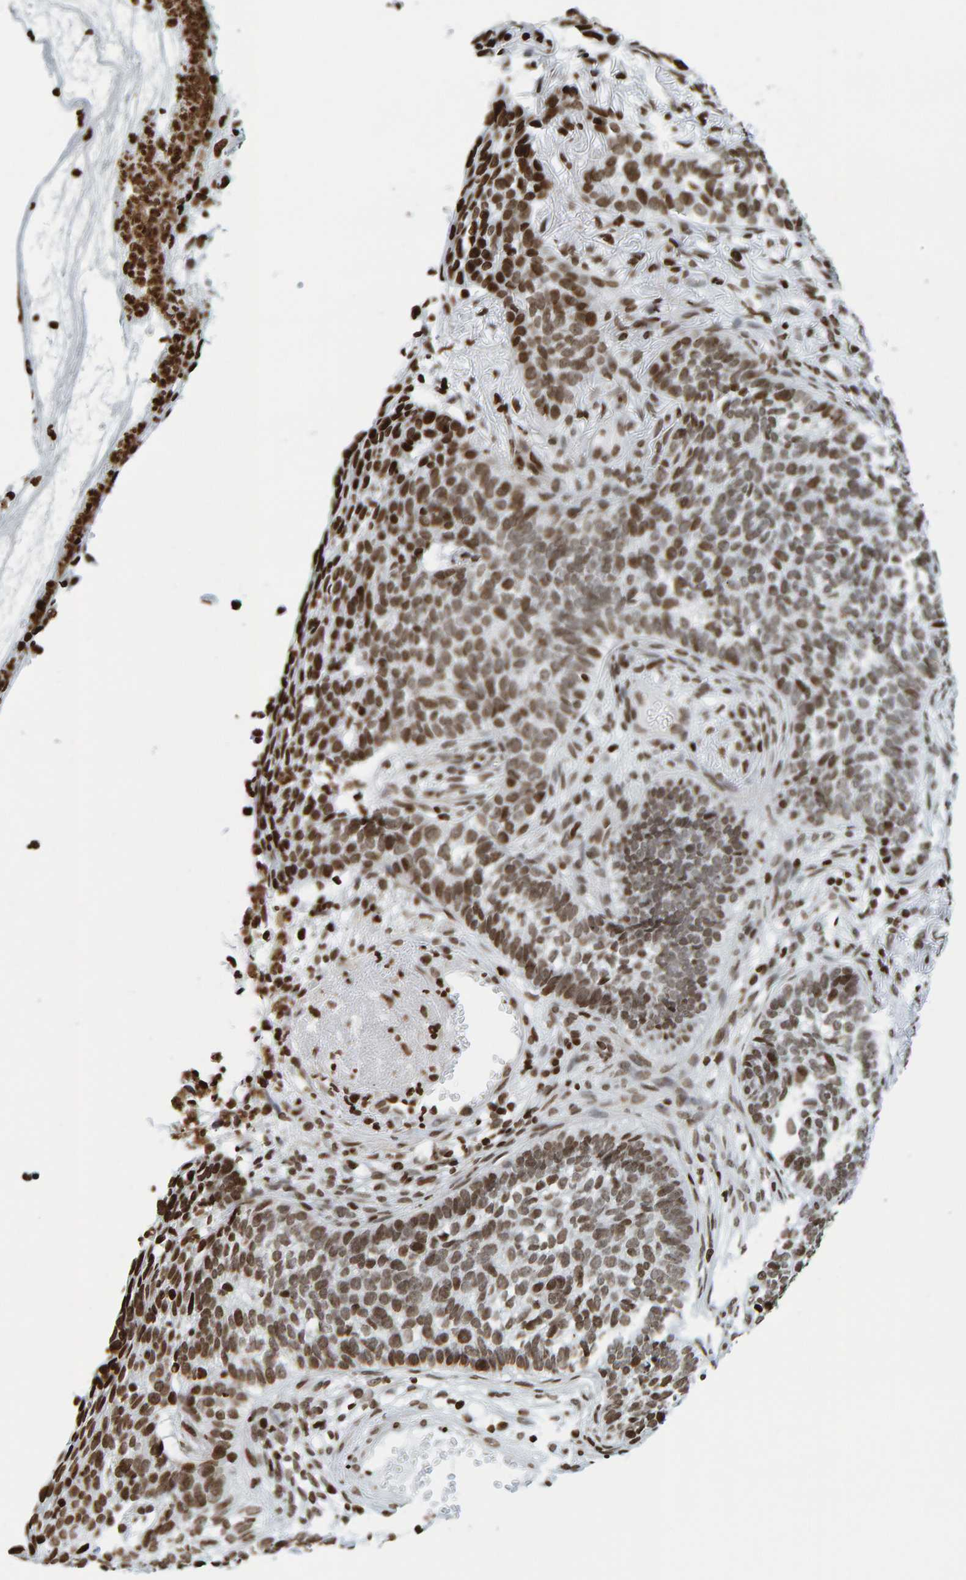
{"staining": {"intensity": "moderate", "quantity": ">75%", "location": "nuclear"}, "tissue": "skin cancer", "cell_type": "Tumor cells", "image_type": "cancer", "snomed": [{"axis": "morphology", "description": "Basal cell carcinoma"}, {"axis": "topography", "description": "Skin"}], "caption": "Human basal cell carcinoma (skin) stained with a brown dye reveals moderate nuclear positive staining in approximately >75% of tumor cells.", "gene": "BRF2", "patient": {"sex": "male", "age": 85}}